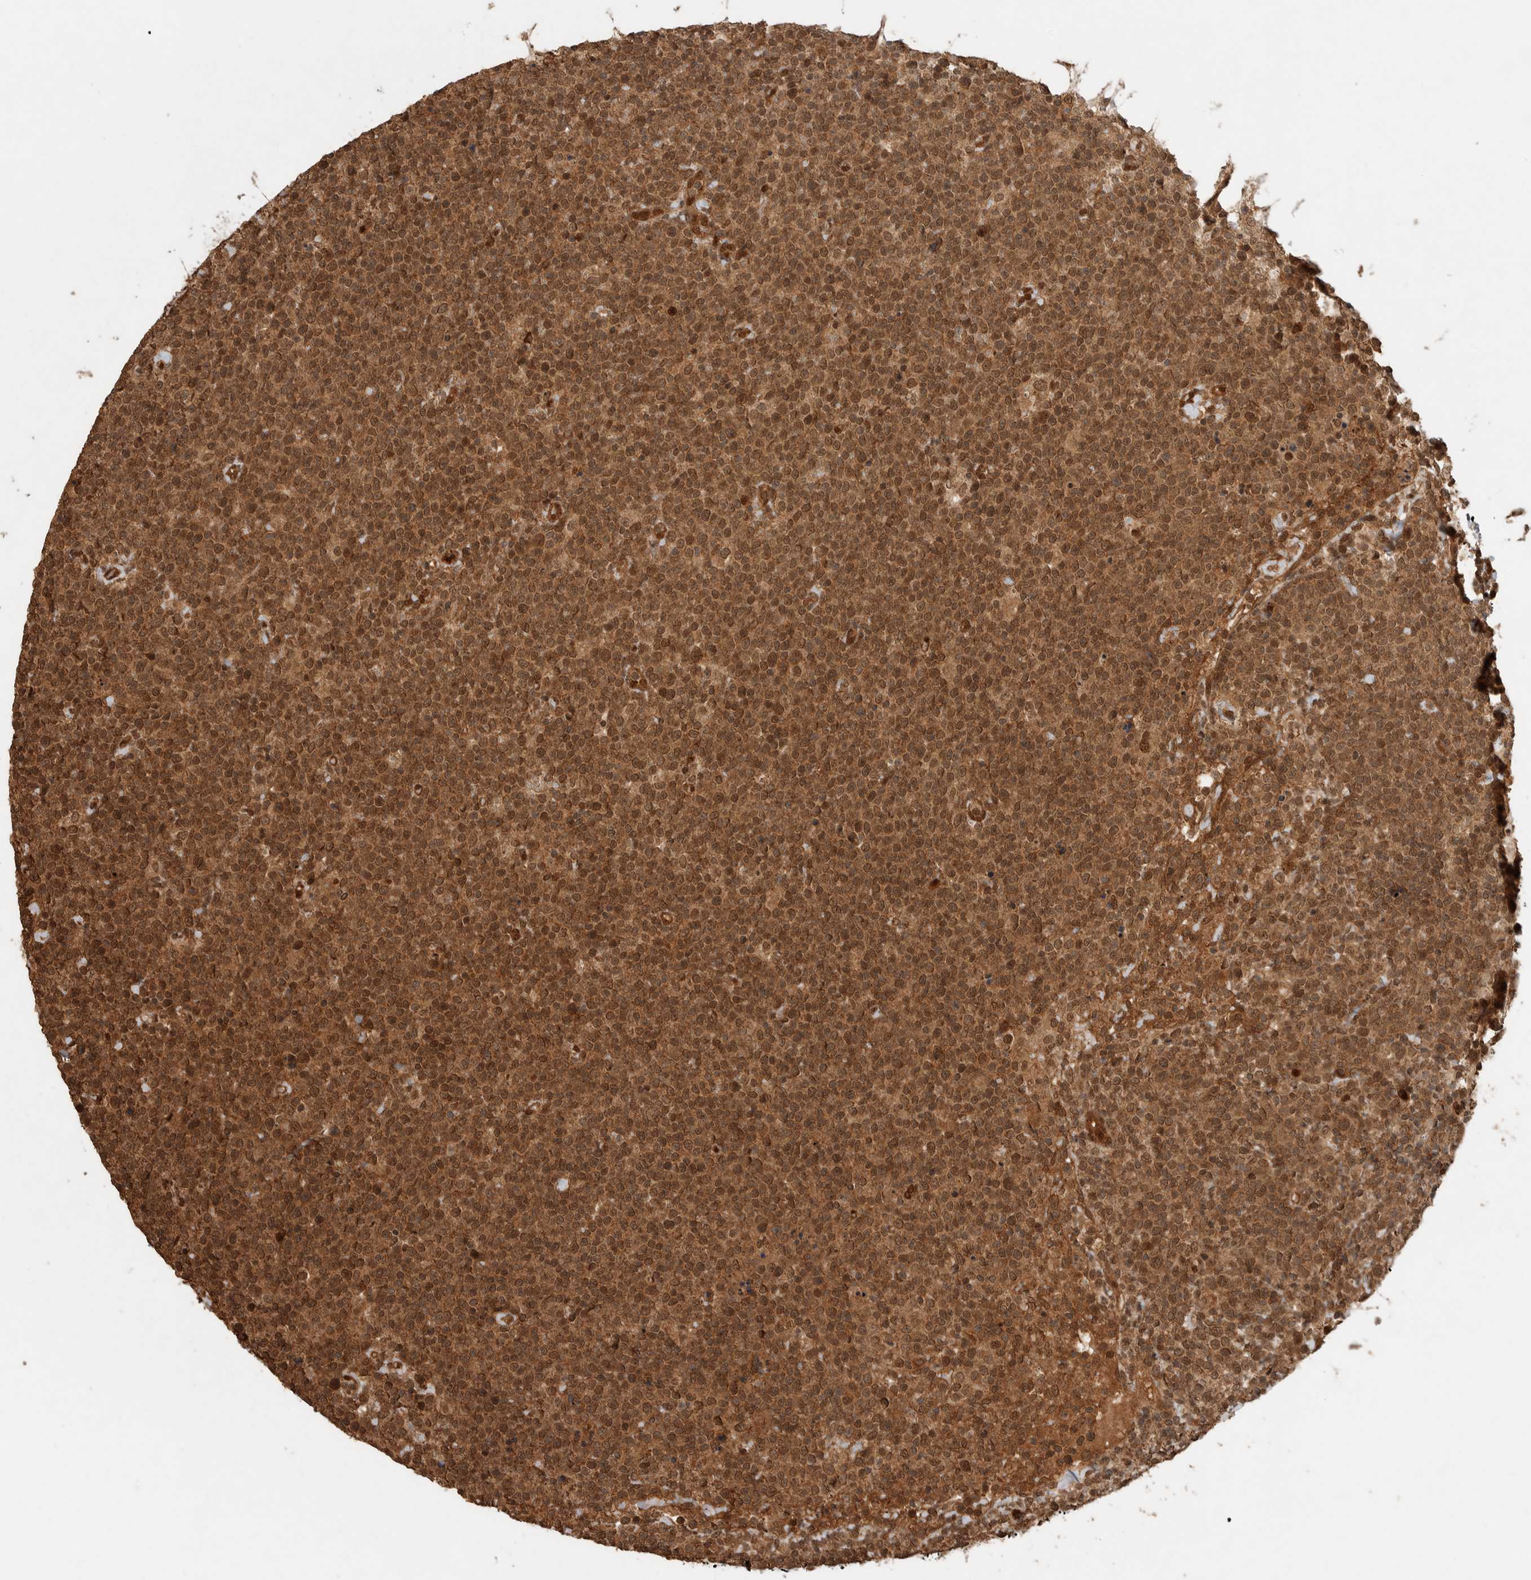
{"staining": {"intensity": "moderate", "quantity": ">75%", "location": "cytoplasmic/membranous,nuclear"}, "tissue": "lymphoma", "cell_type": "Tumor cells", "image_type": "cancer", "snomed": [{"axis": "morphology", "description": "Malignant lymphoma, non-Hodgkin's type, High grade"}, {"axis": "topography", "description": "Lymph node"}], "caption": "Immunohistochemical staining of human lymphoma reveals moderate cytoplasmic/membranous and nuclear protein expression in about >75% of tumor cells. (Brightfield microscopy of DAB IHC at high magnification).", "gene": "CNTROB", "patient": {"sex": "male", "age": 61}}